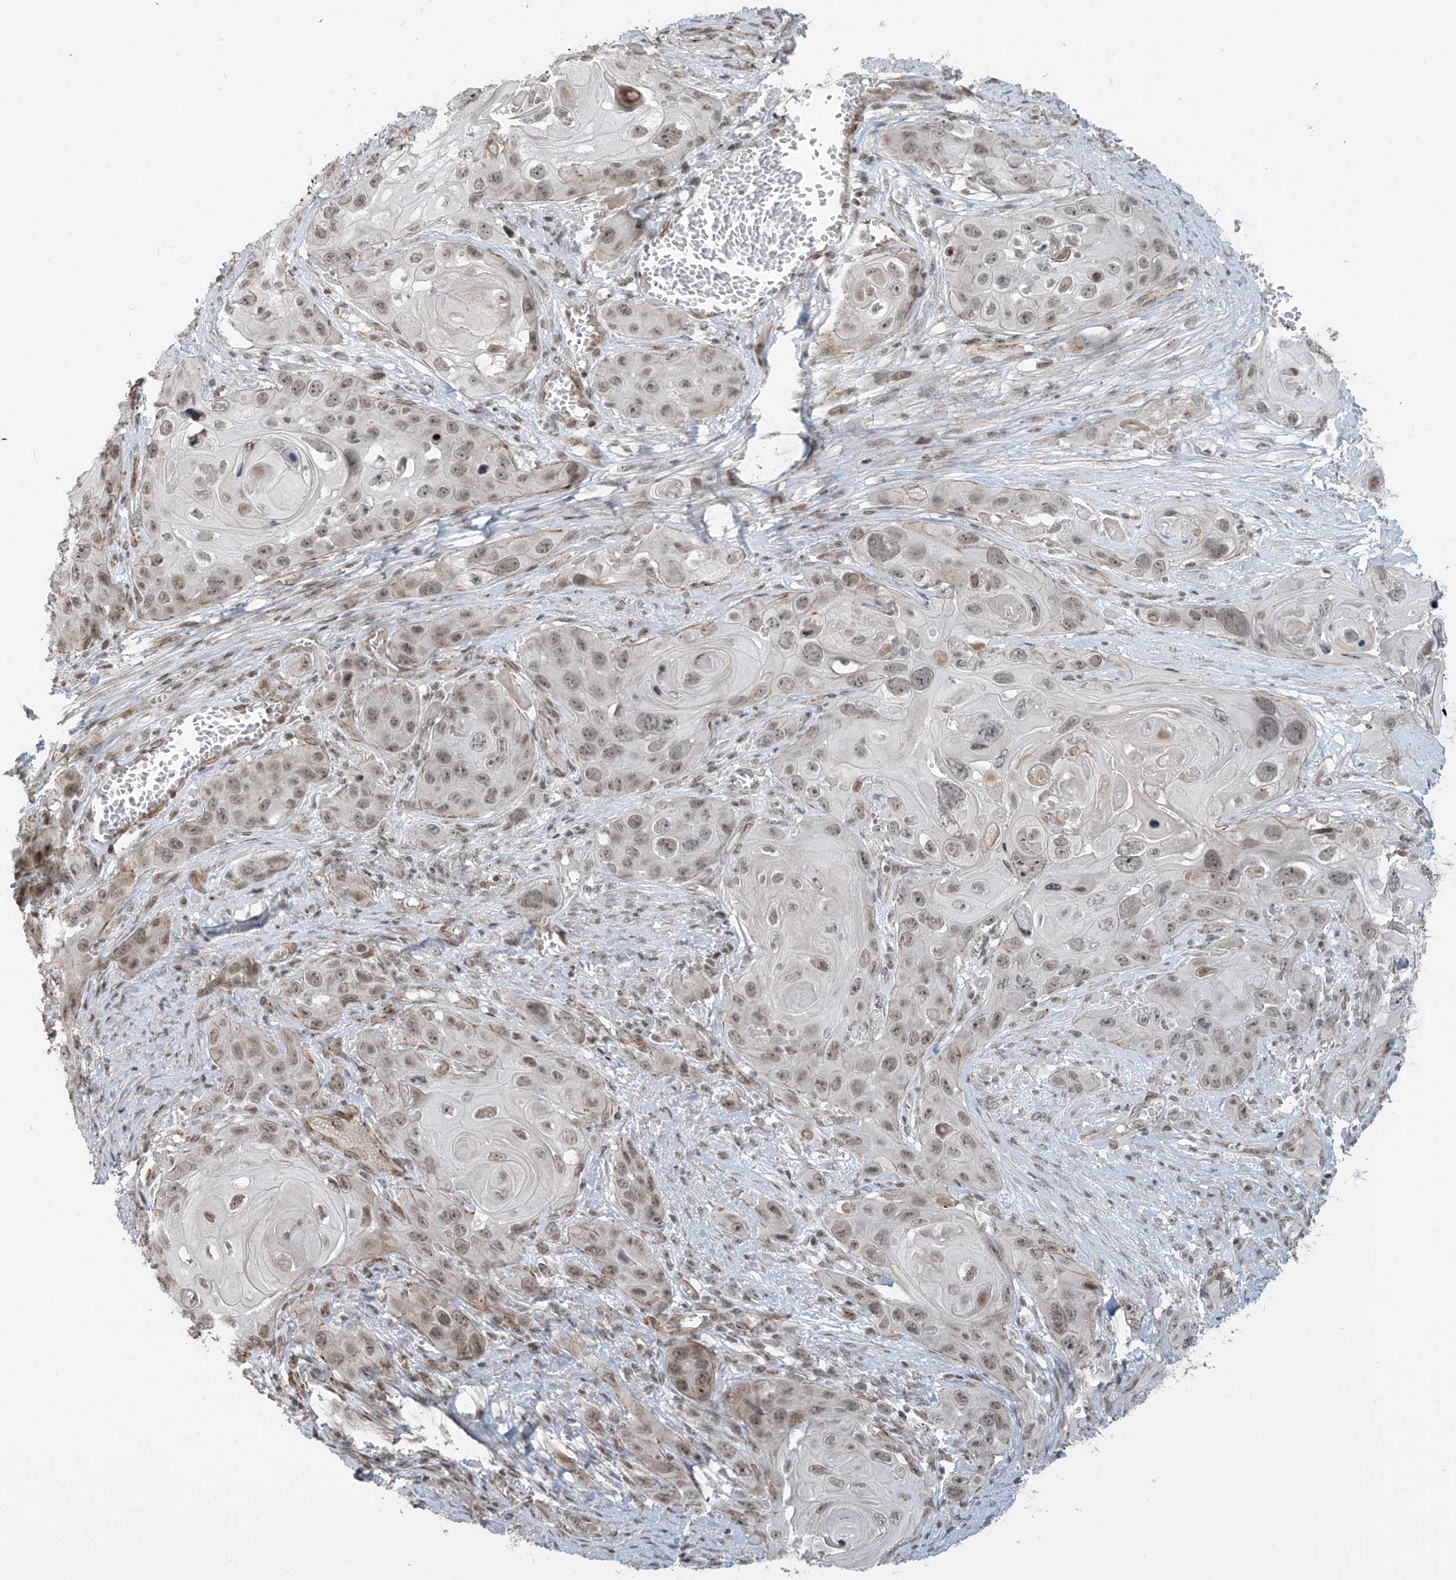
{"staining": {"intensity": "weak", "quantity": ">75%", "location": "nuclear"}, "tissue": "skin cancer", "cell_type": "Tumor cells", "image_type": "cancer", "snomed": [{"axis": "morphology", "description": "Squamous cell carcinoma, NOS"}, {"axis": "topography", "description": "Skin"}], "caption": "Approximately >75% of tumor cells in squamous cell carcinoma (skin) show weak nuclear protein expression as visualized by brown immunohistochemical staining.", "gene": "METAP1D", "patient": {"sex": "male", "age": 55}}